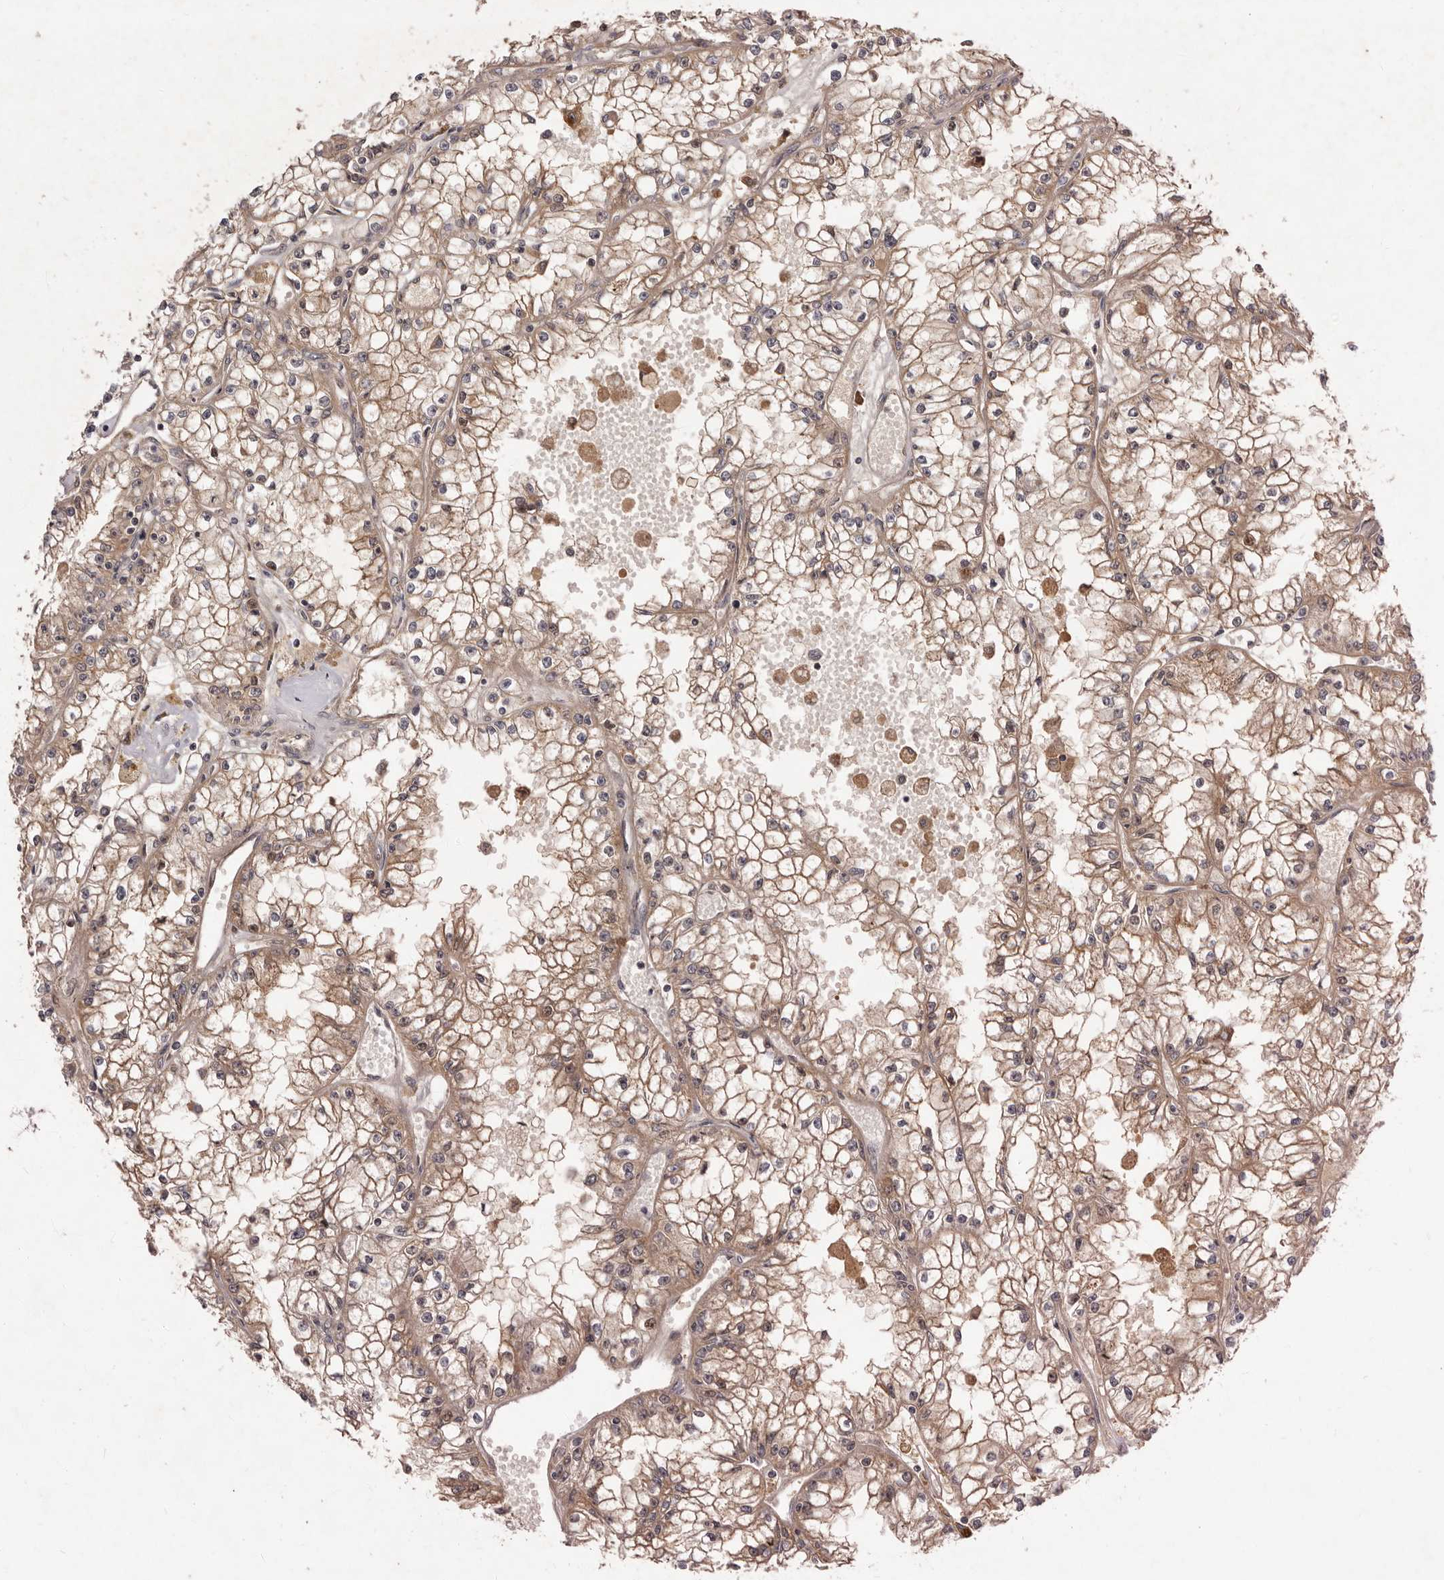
{"staining": {"intensity": "weak", "quantity": ">75%", "location": "cytoplasmic/membranous"}, "tissue": "renal cancer", "cell_type": "Tumor cells", "image_type": "cancer", "snomed": [{"axis": "morphology", "description": "Adenocarcinoma, NOS"}, {"axis": "topography", "description": "Kidney"}], "caption": "Renal cancer (adenocarcinoma) tissue demonstrates weak cytoplasmic/membranous staining in approximately >75% of tumor cells The protein of interest is stained brown, and the nuclei are stained in blue (DAB IHC with brightfield microscopy, high magnification).", "gene": "INAVA", "patient": {"sex": "male", "age": 56}}